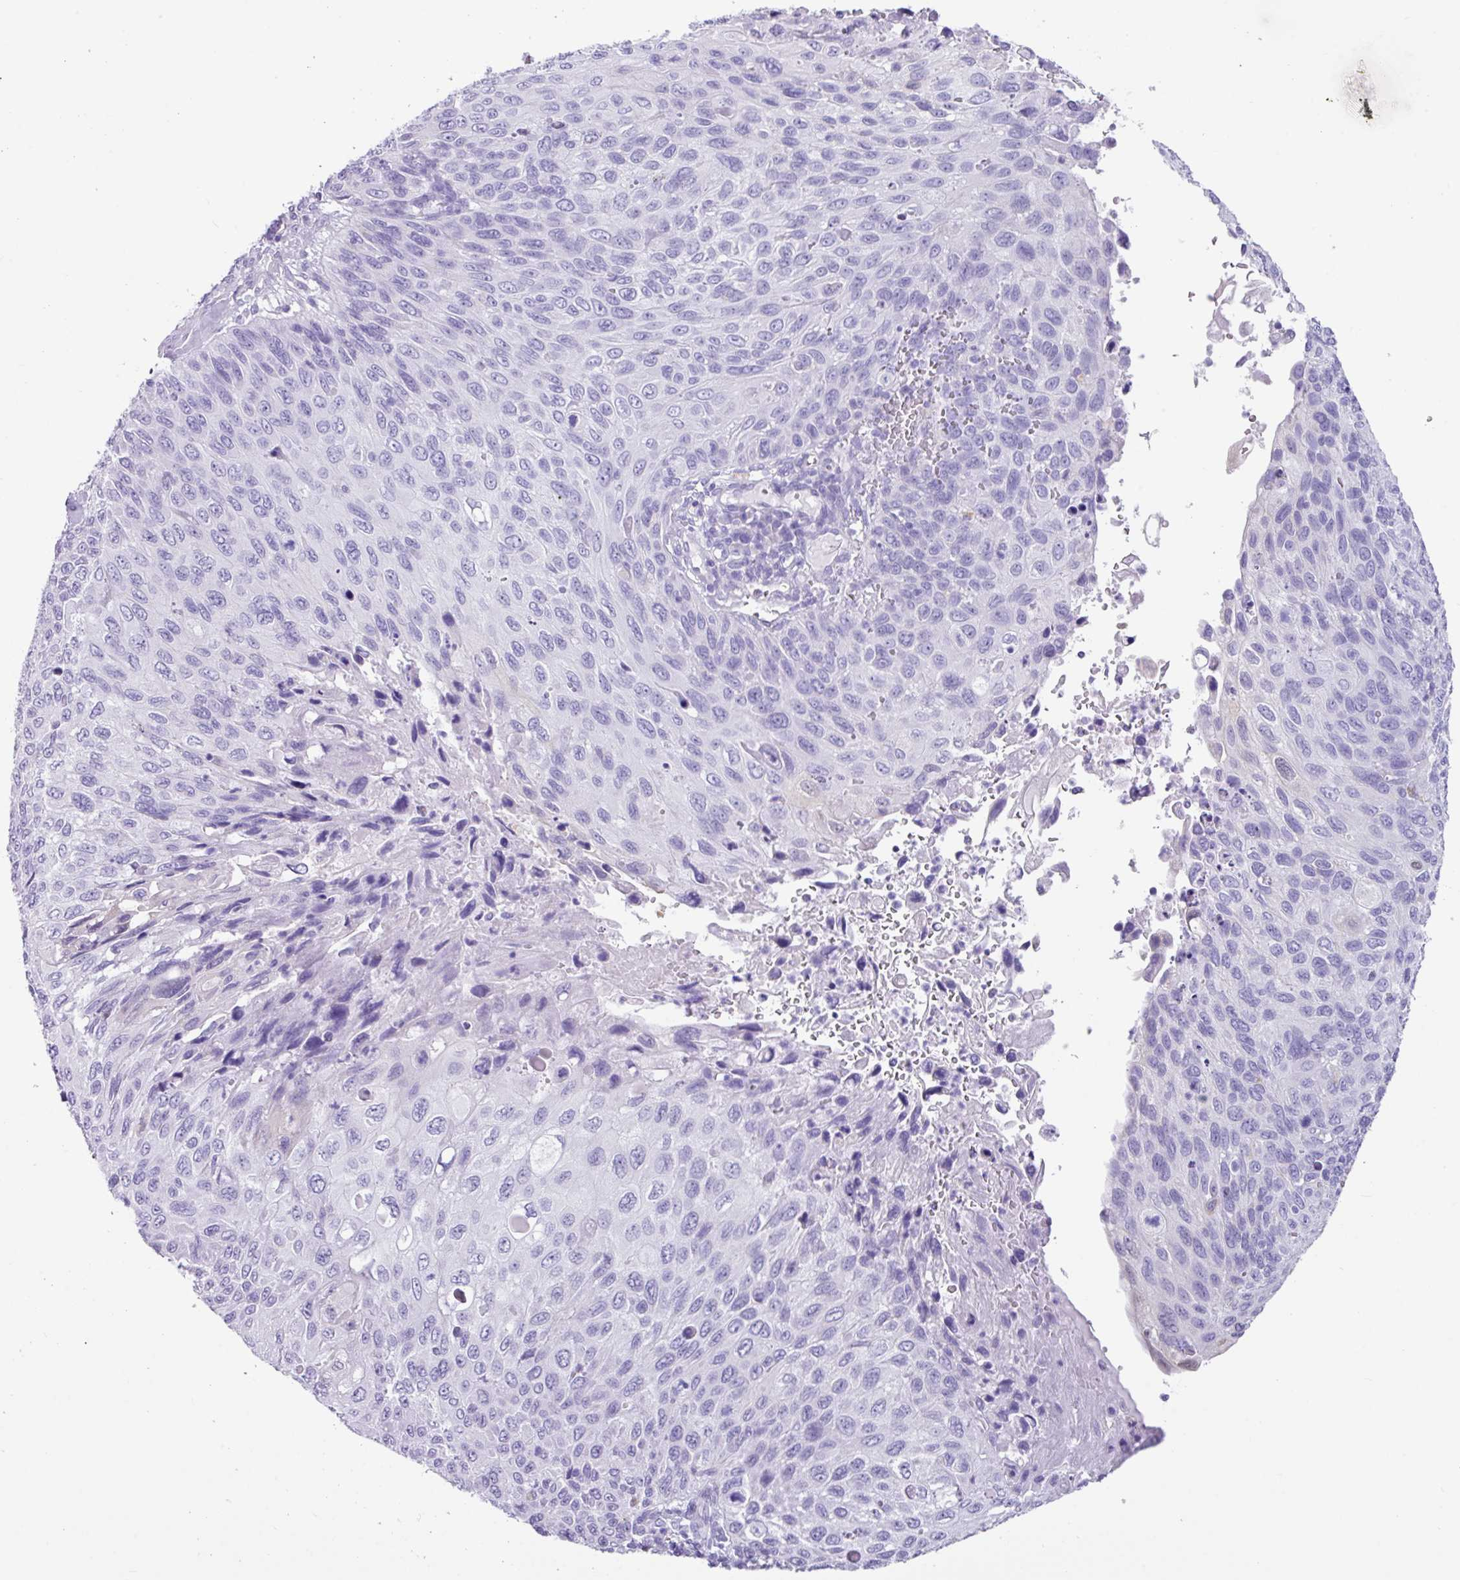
{"staining": {"intensity": "negative", "quantity": "none", "location": "none"}, "tissue": "cervical cancer", "cell_type": "Tumor cells", "image_type": "cancer", "snomed": [{"axis": "morphology", "description": "Squamous cell carcinoma, NOS"}, {"axis": "topography", "description": "Cervix"}], "caption": "Immunohistochemistry photomicrograph of cervical squamous cell carcinoma stained for a protein (brown), which exhibits no expression in tumor cells.", "gene": "NCCRP1", "patient": {"sex": "female", "age": 70}}